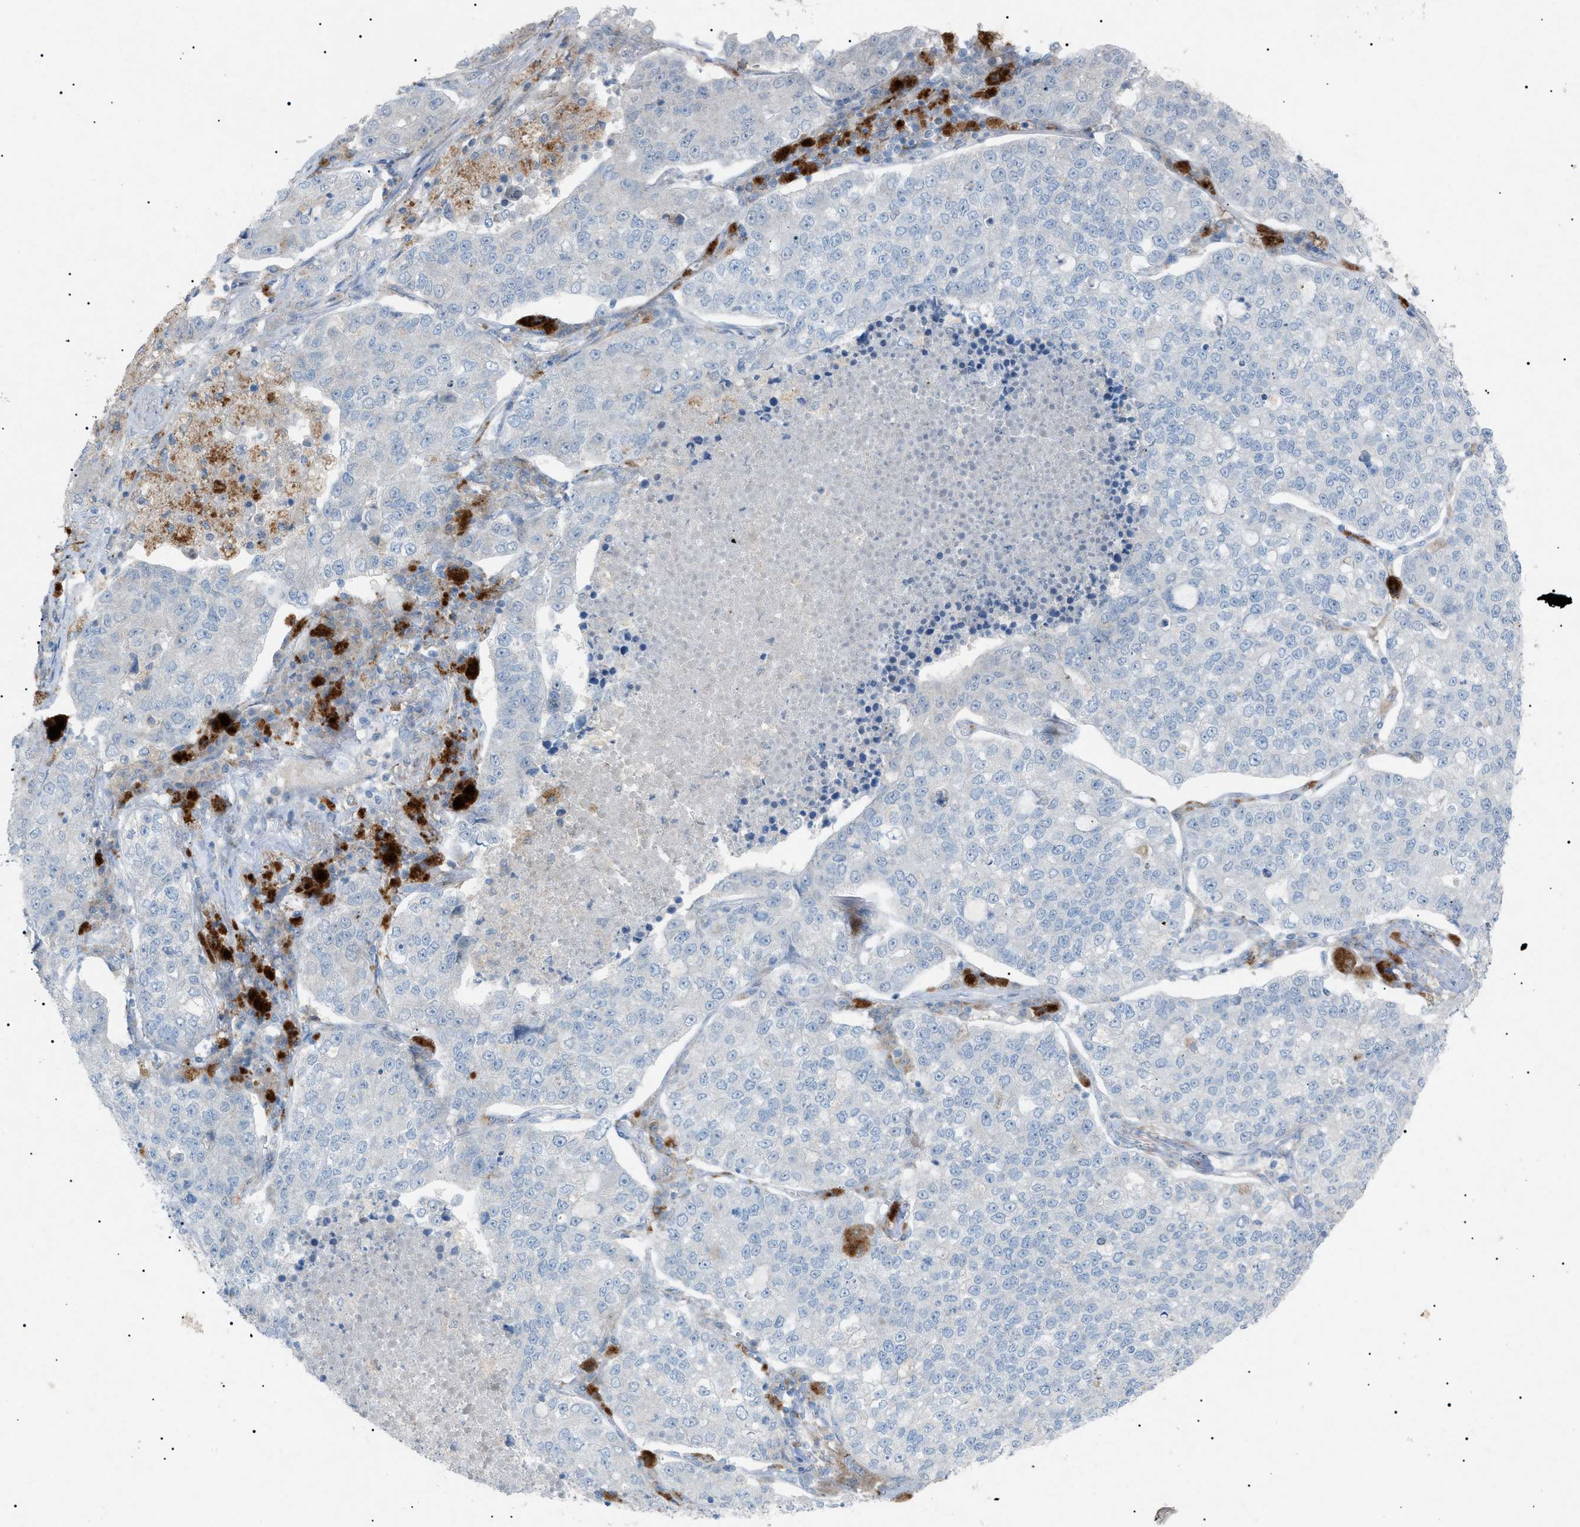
{"staining": {"intensity": "negative", "quantity": "none", "location": "none"}, "tissue": "lung cancer", "cell_type": "Tumor cells", "image_type": "cancer", "snomed": [{"axis": "morphology", "description": "Adenocarcinoma, NOS"}, {"axis": "topography", "description": "Lung"}], "caption": "Human adenocarcinoma (lung) stained for a protein using immunohistochemistry demonstrates no staining in tumor cells.", "gene": "BTK", "patient": {"sex": "male", "age": 49}}